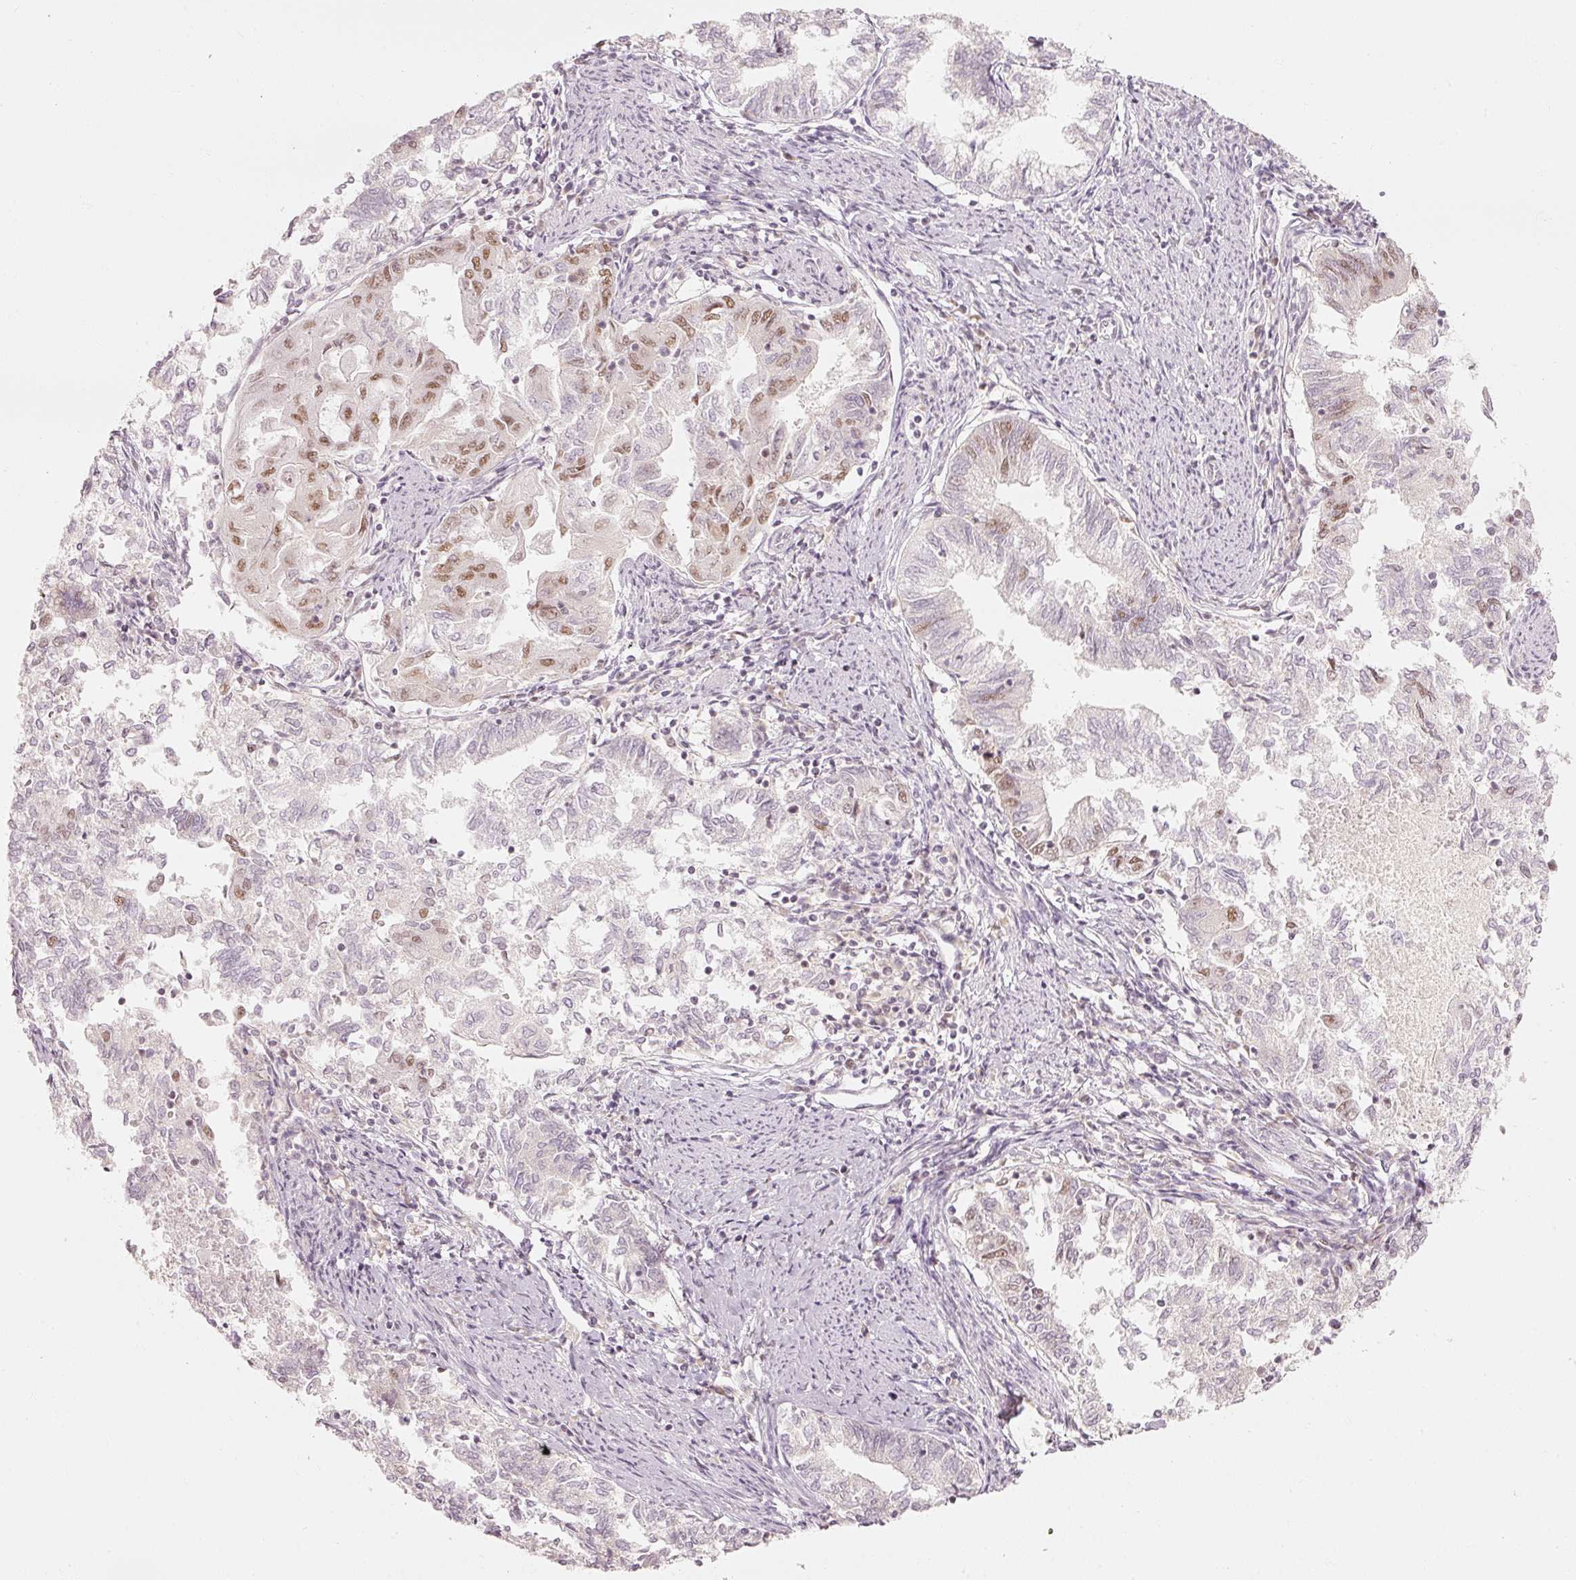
{"staining": {"intensity": "moderate", "quantity": "<25%", "location": "nuclear"}, "tissue": "endometrial cancer", "cell_type": "Tumor cells", "image_type": "cancer", "snomed": [{"axis": "morphology", "description": "Adenocarcinoma, NOS"}, {"axis": "topography", "description": "Endometrium"}], "caption": "Endometrial adenocarcinoma stained with DAB immunohistochemistry (IHC) exhibits low levels of moderate nuclear staining in approximately <25% of tumor cells.", "gene": "PPP1R10", "patient": {"sex": "female", "age": 79}}